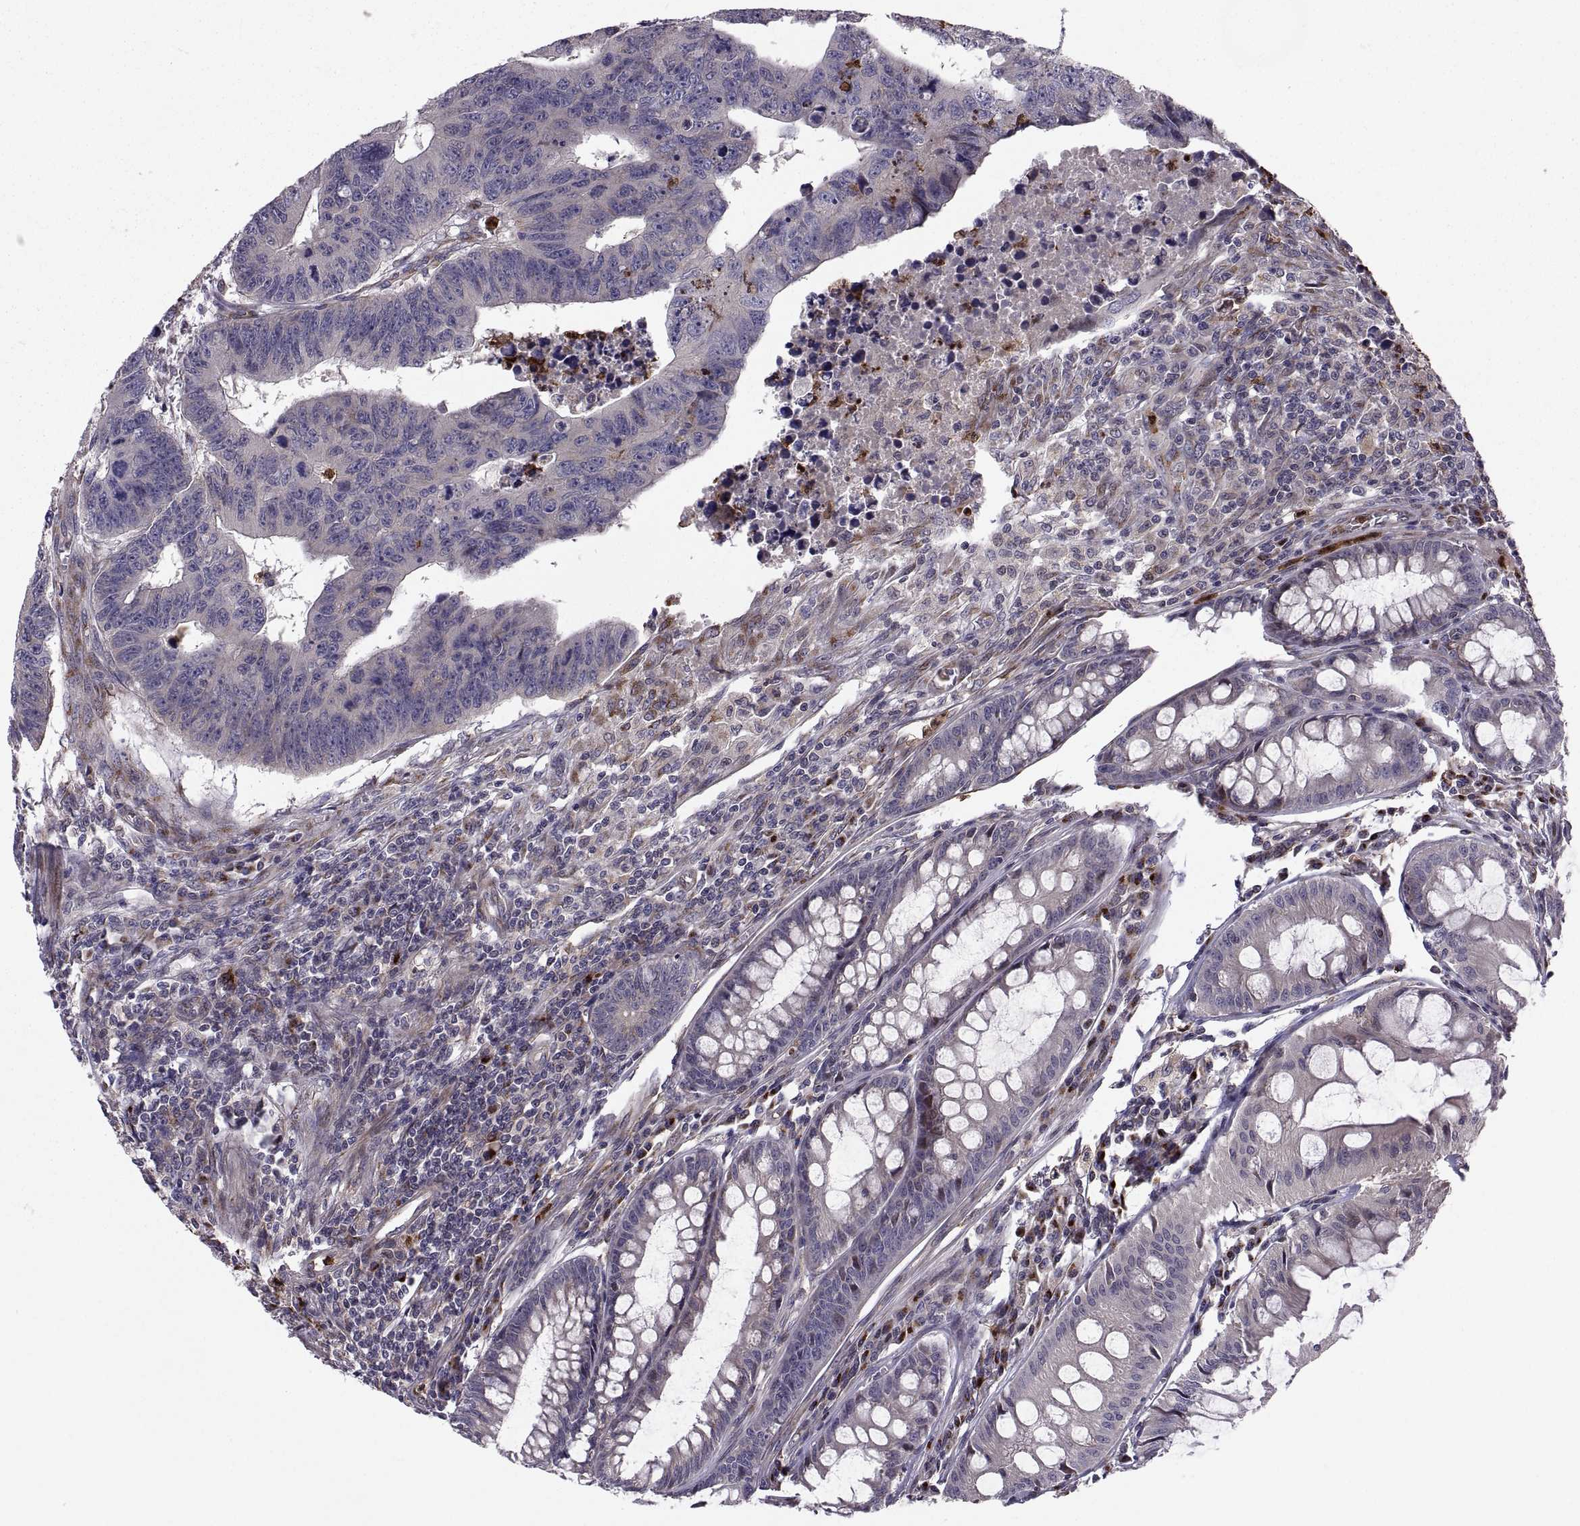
{"staining": {"intensity": "negative", "quantity": "none", "location": "none"}, "tissue": "colorectal cancer", "cell_type": "Tumor cells", "image_type": "cancer", "snomed": [{"axis": "morphology", "description": "Adenocarcinoma, NOS"}, {"axis": "topography", "description": "Rectum"}], "caption": "High power microscopy image of an immunohistochemistry micrograph of colorectal adenocarcinoma, revealing no significant positivity in tumor cells.", "gene": "TESC", "patient": {"sex": "female", "age": 85}}